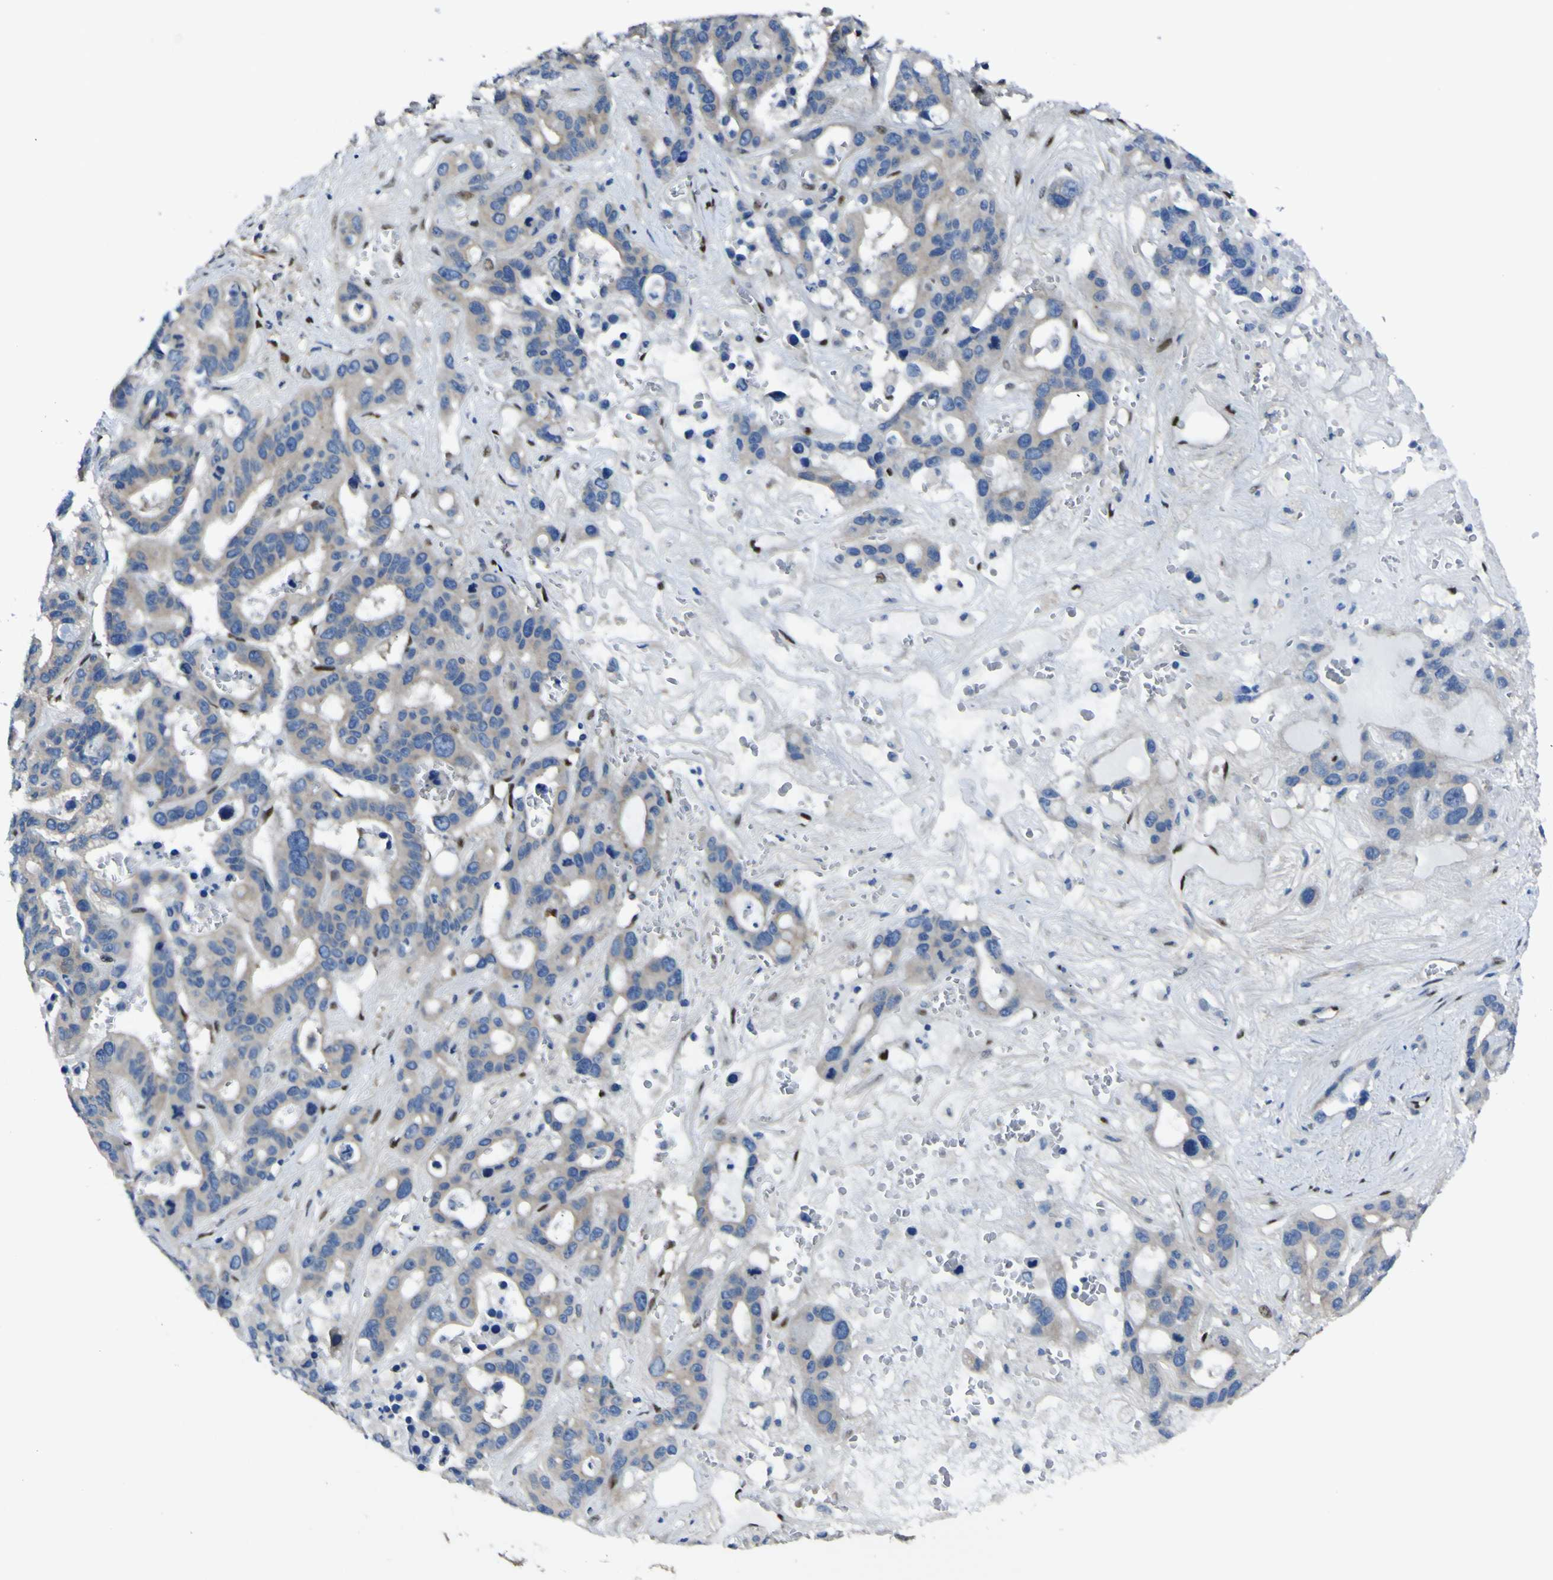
{"staining": {"intensity": "moderate", "quantity": ">75%", "location": "cytoplasmic/membranous"}, "tissue": "liver cancer", "cell_type": "Tumor cells", "image_type": "cancer", "snomed": [{"axis": "morphology", "description": "Cholangiocarcinoma"}, {"axis": "topography", "description": "Liver"}], "caption": "The histopathology image shows a brown stain indicating the presence of a protein in the cytoplasmic/membranous of tumor cells in liver cancer (cholangiocarcinoma). Immunohistochemistry stains the protein of interest in brown and the nuclei are stained blue.", "gene": "LRRN1", "patient": {"sex": "female", "age": 65}}